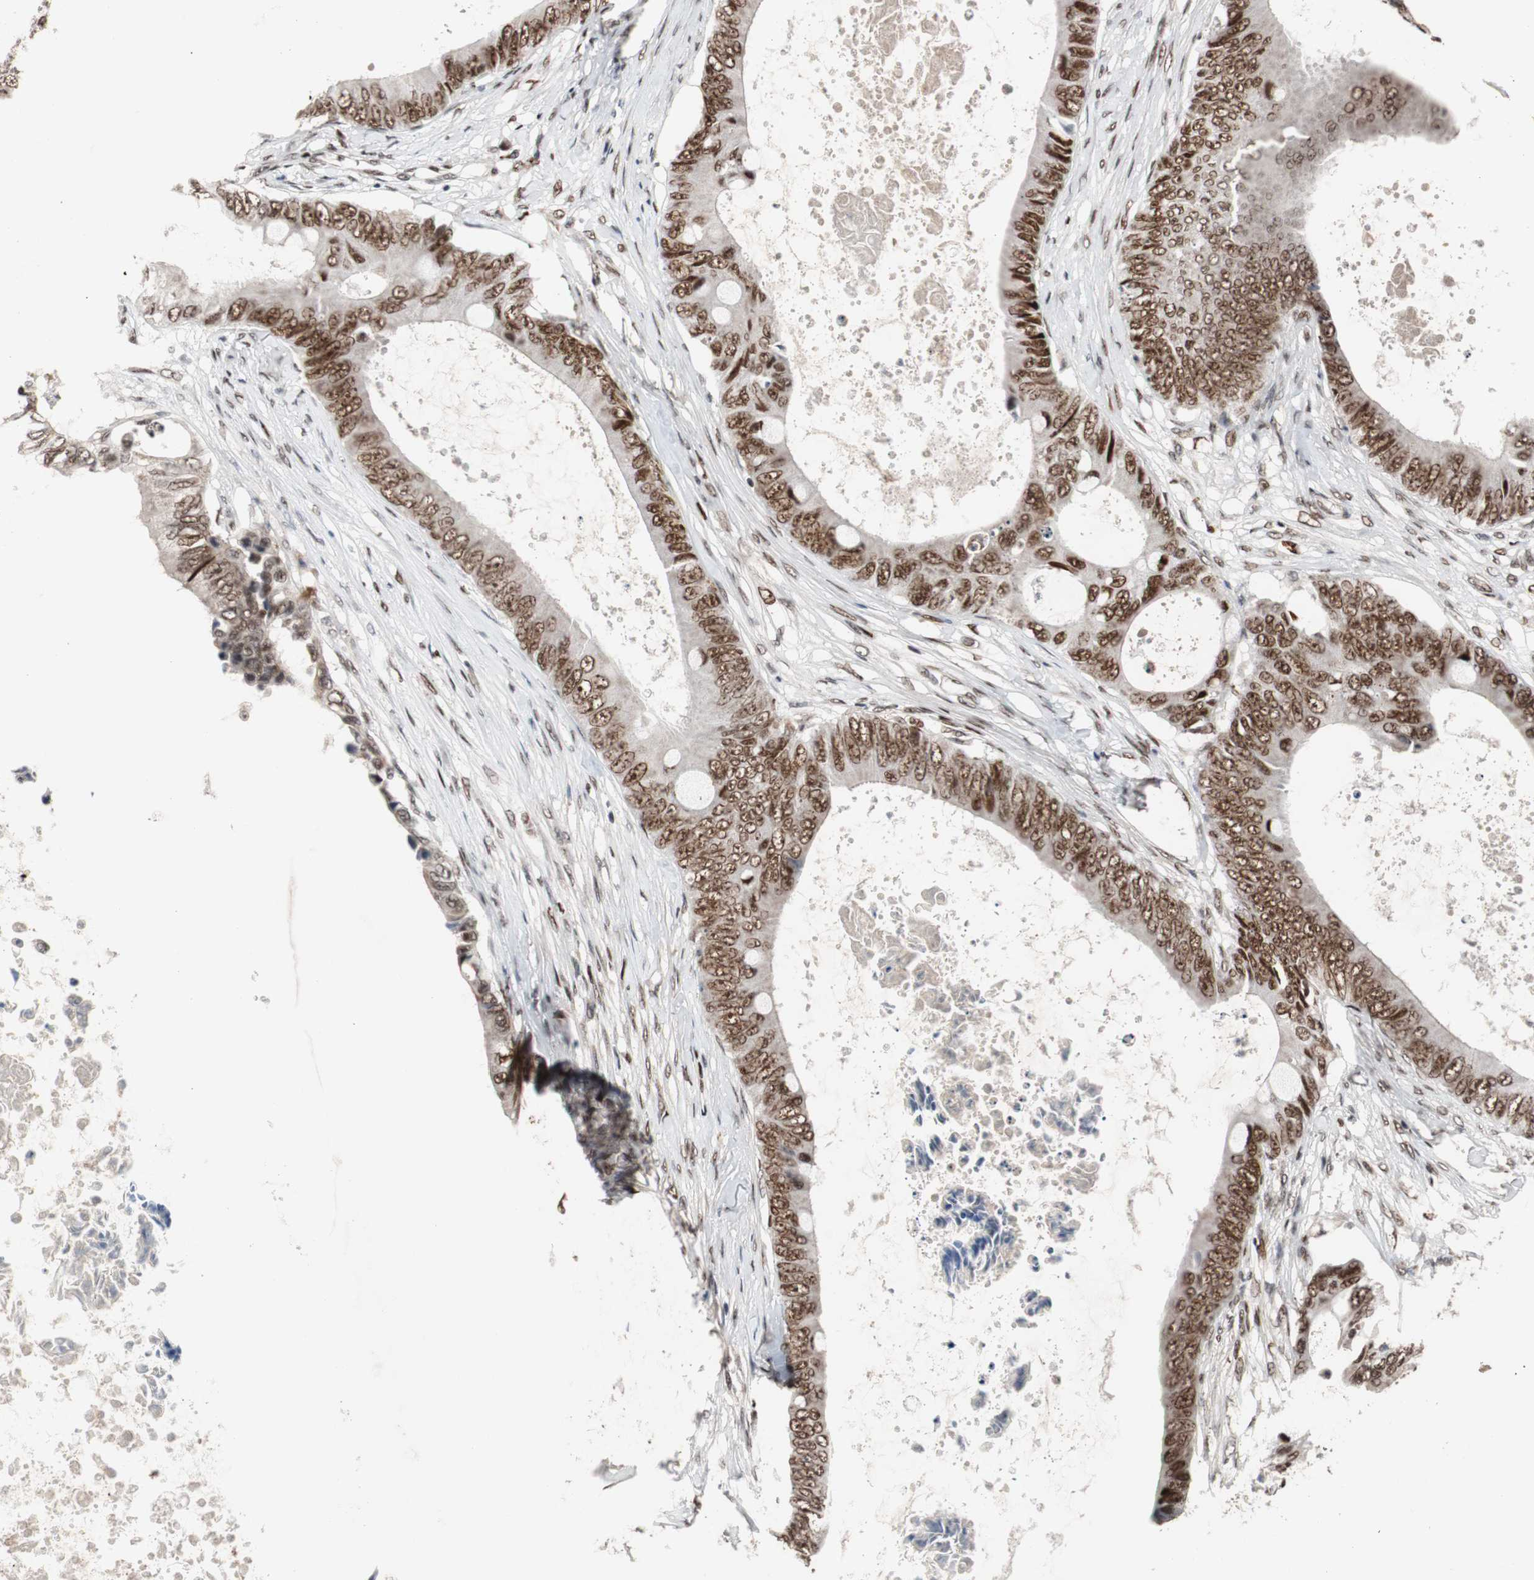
{"staining": {"intensity": "moderate", "quantity": ">75%", "location": "nuclear"}, "tissue": "colorectal cancer", "cell_type": "Tumor cells", "image_type": "cancer", "snomed": [{"axis": "morphology", "description": "Normal tissue, NOS"}, {"axis": "morphology", "description": "Adenocarcinoma, NOS"}, {"axis": "topography", "description": "Rectum"}, {"axis": "topography", "description": "Peripheral nerve tissue"}], "caption": "Immunohistochemical staining of adenocarcinoma (colorectal) shows medium levels of moderate nuclear expression in approximately >75% of tumor cells. Immunohistochemistry (ihc) stains the protein of interest in brown and the nuclei are stained blue.", "gene": "NBL1", "patient": {"sex": "female", "age": 77}}